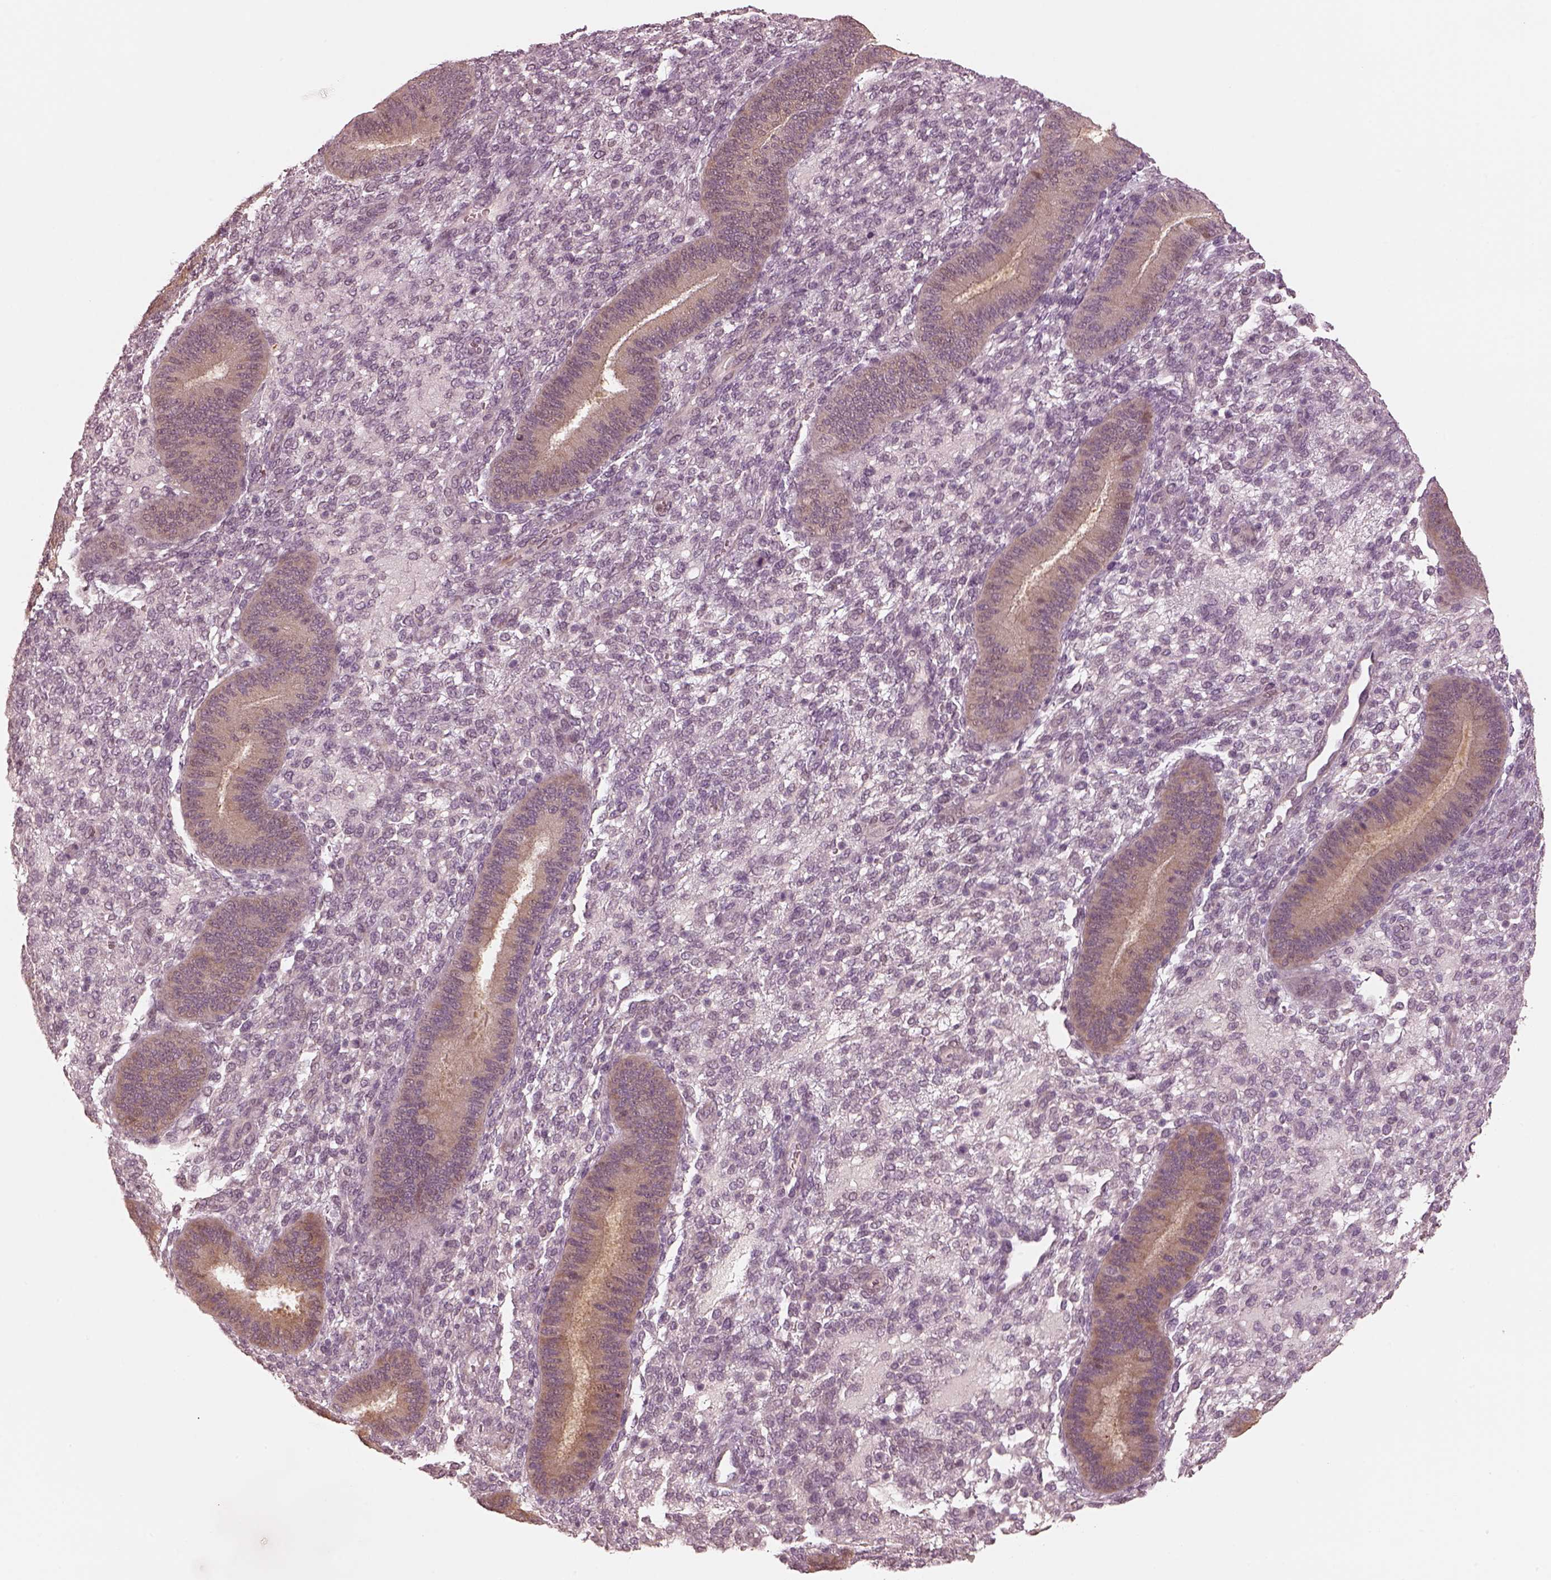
{"staining": {"intensity": "negative", "quantity": "none", "location": "none"}, "tissue": "endometrium", "cell_type": "Cells in endometrial stroma", "image_type": "normal", "snomed": [{"axis": "morphology", "description": "Normal tissue, NOS"}, {"axis": "topography", "description": "Endometrium"}], "caption": "The histopathology image exhibits no staining of cells in endometrial stroma in unremarkable endometrium. The staining is performed using DAB brown chromogen with nuclei counter-stained in using hematoxylin.", "gene": "EGR4", "patient": {"sex": "female", "age": 39}}